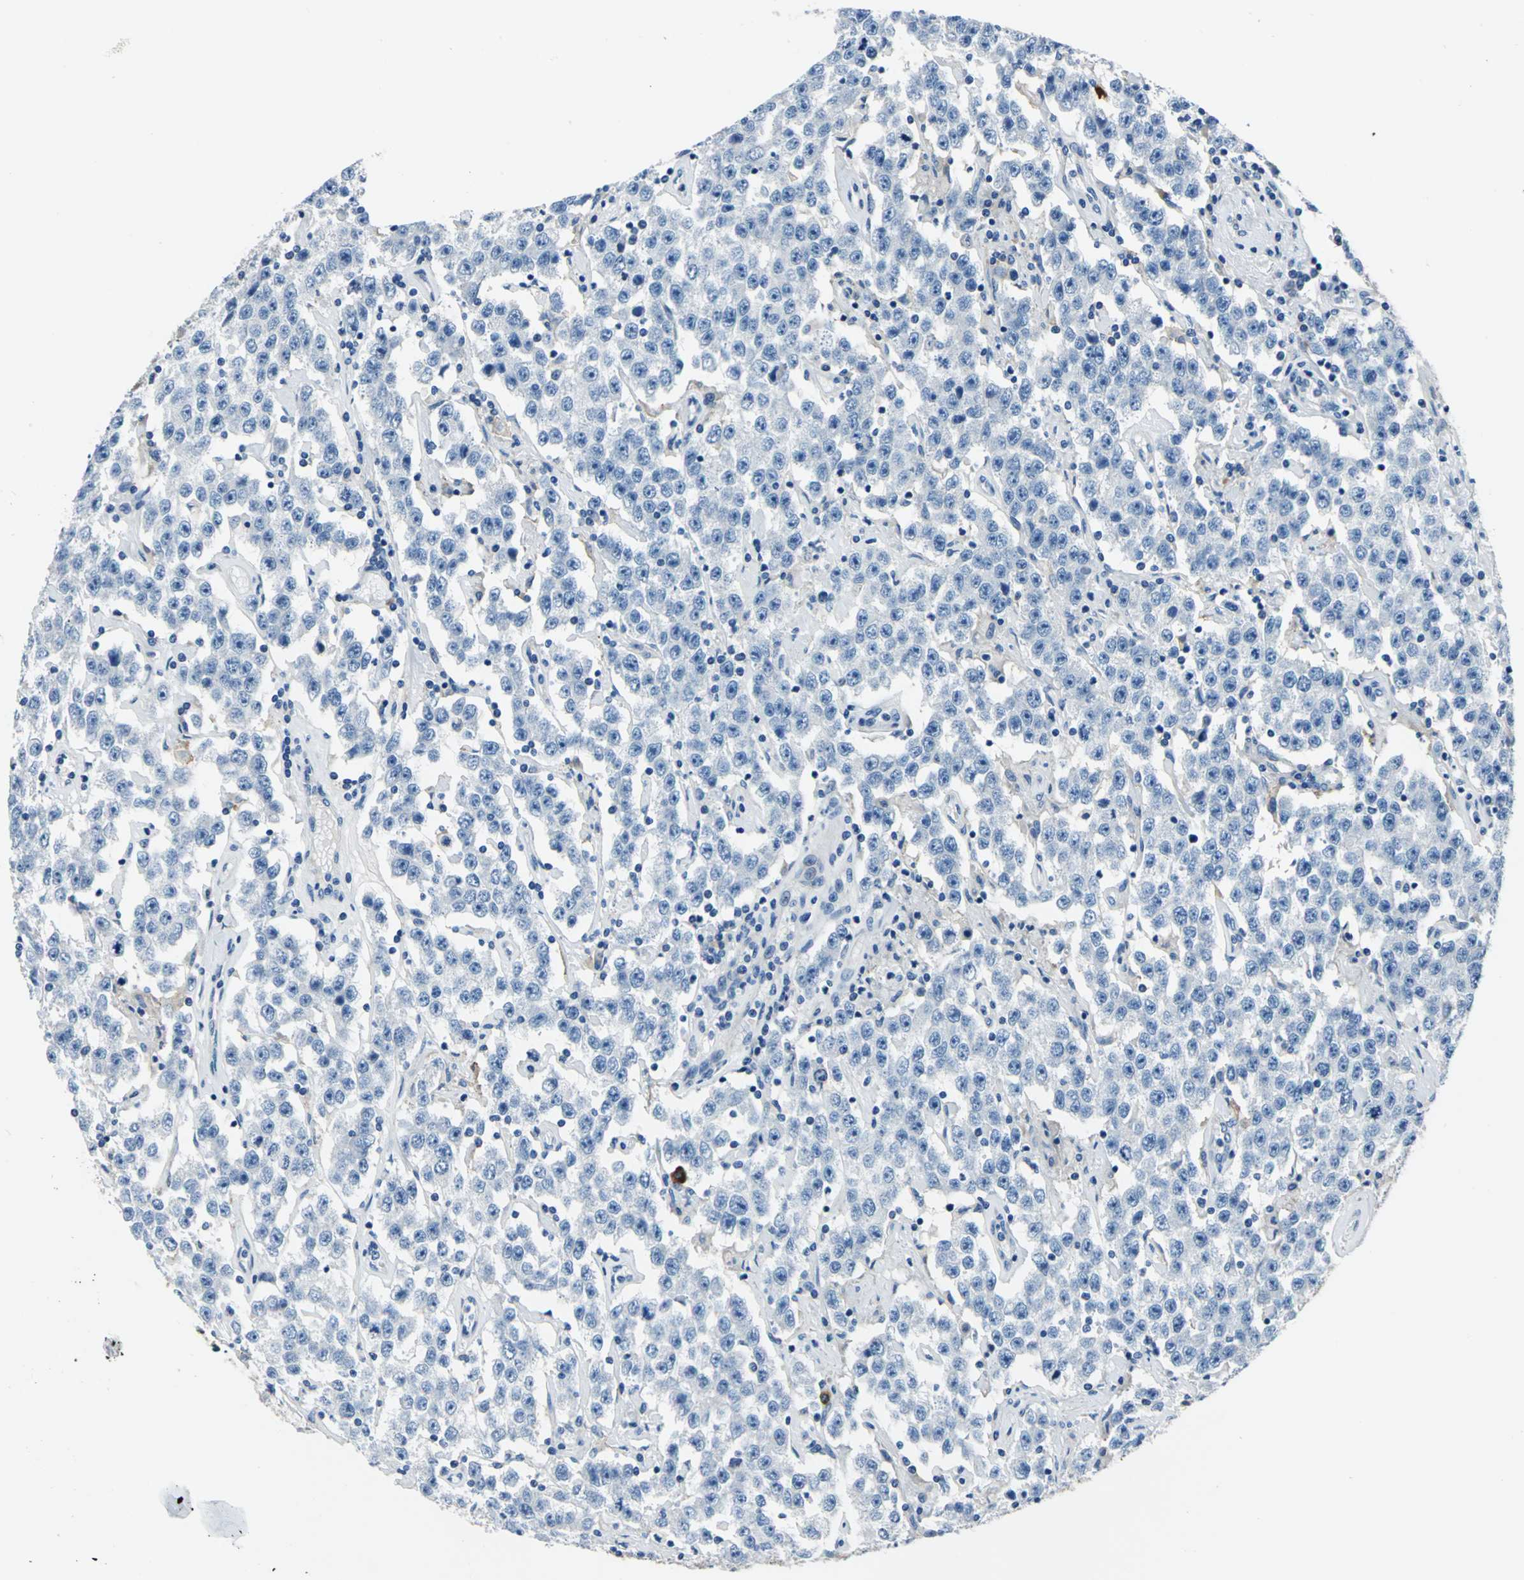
{"staining": {"intensity": "negative", "quantity": "none", "location": "none"}, "tissue": "testis cancer", "cell_type": "Tumor cells", "image_type": "cancer", "snomed": [{"axis": "morphology", "description": "Seminoma, NOS"}, {"axis": "topography", "description": "Testis"}], "caption": "This is an immunohistochemistry (IHC) photomicrograph of seminoma (testis). There is no expression in tumor cells.", "gene": "TRIM25", "patient": {"sex": "male", "age": 52}}